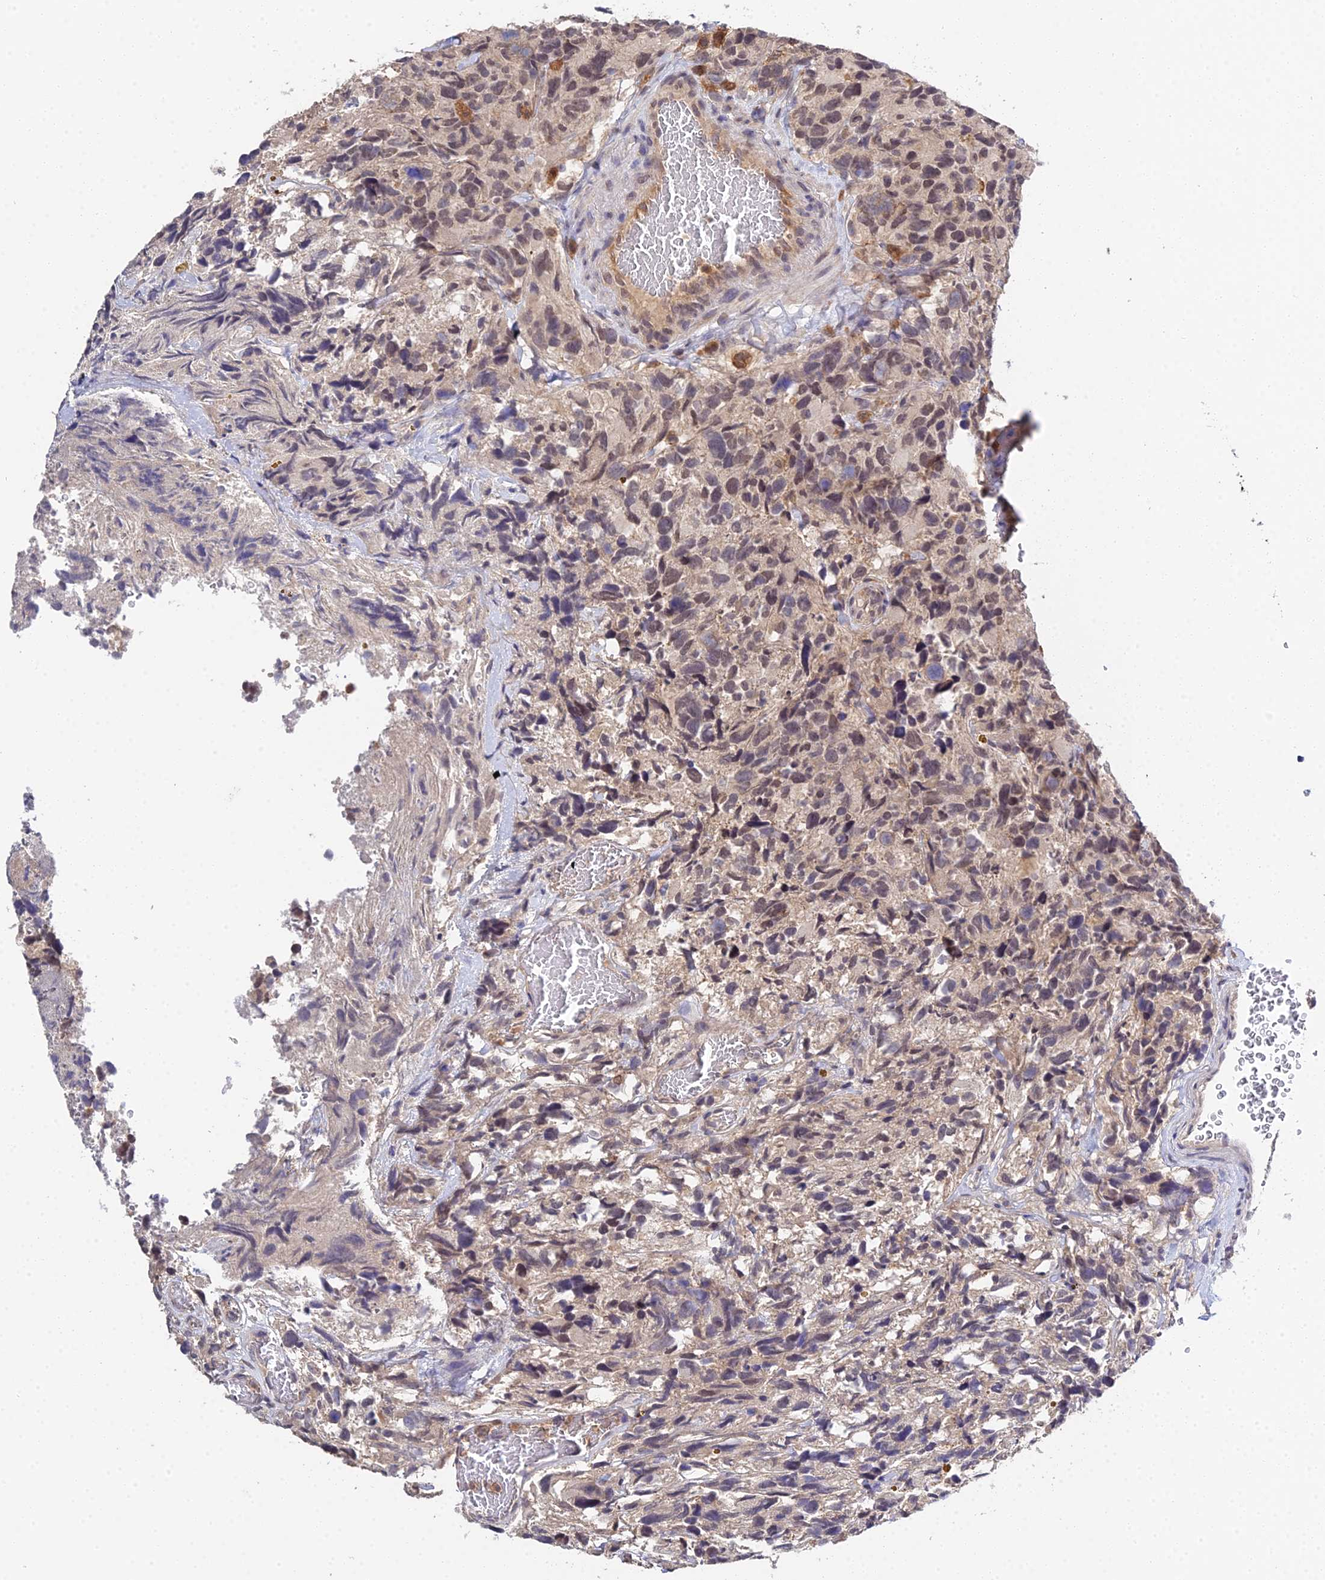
{"staining": {"intensity": "weak", "quantity": "25%-75%", "location": "nuclear"}, "tissue": "glioma", "cell_type": "Tumor cells", "image_type": "cancer", "snomed": [{"axis": "morphology", "description": "Glioma, malignant, High grade"}, {"axis": "topography", "description": "Brain"}], "caption": "A brown stain highlights weak nuclear expression of a protein in glioma tumor cells. Using DAB (3,3'-diaminobenzidine) (brown) and hematoxylin (blue) stains, captured at high magnification using brightfield microscopy.", "gene": "TPRX1", "patient": {"sex": "male", "age": 69}}